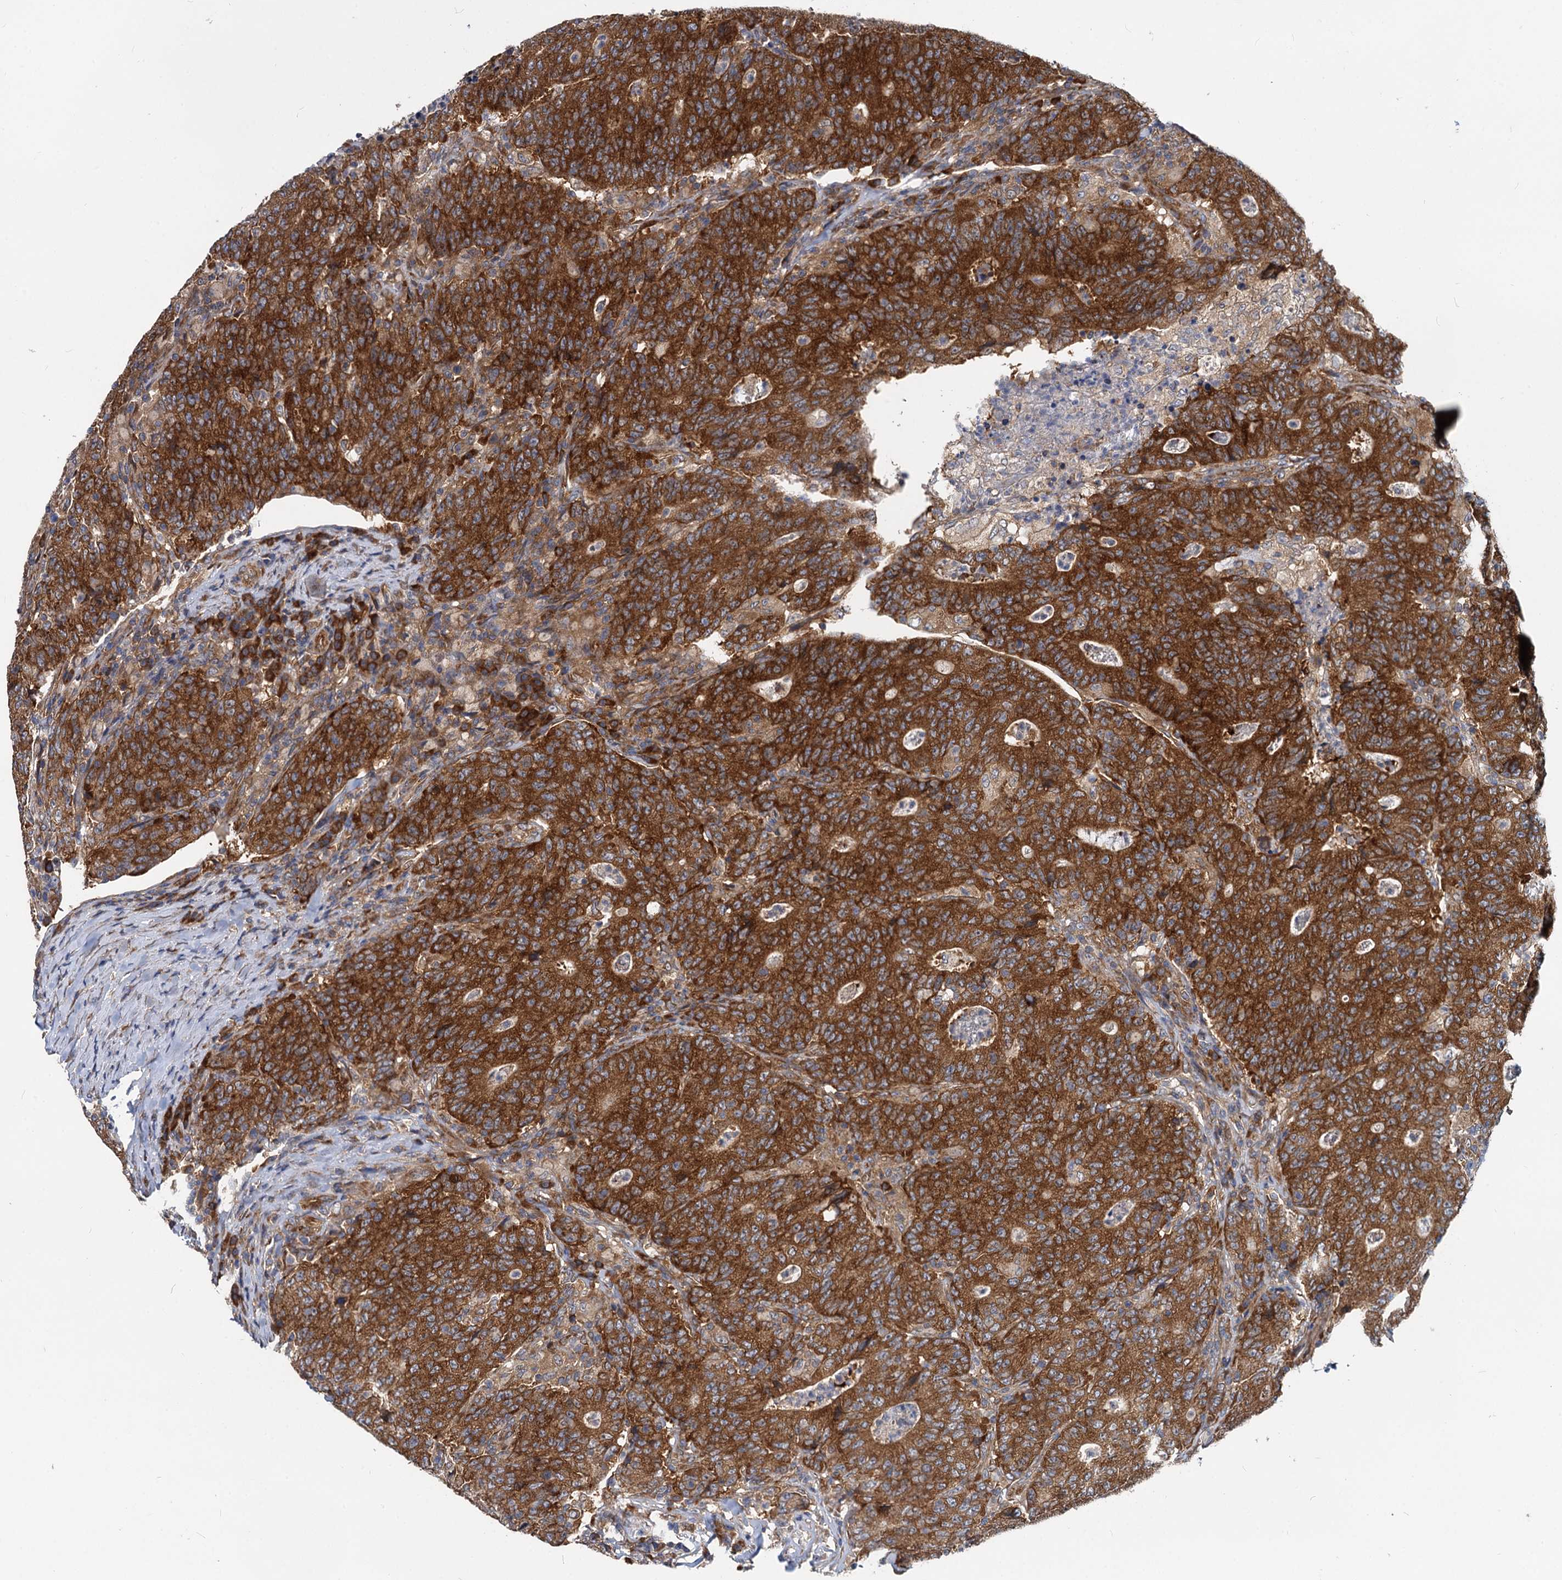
{"staining": {"intensity": "strong", "quantity": ">75%", "location": "cytoplasmic/membranous"}, "tissue": "colorectal cancer", "cell_type": "Tumor cells", "image_type": "cancer", "snomed": [{"axis": "morphology", "description": "Adenocarcinoma, NOS"}, {"axis": "topography", "description": "Colon"}], "caption": "An image of human adenocarcinoma (colorectal) stained for a protein displays strong cytoplasmic/membranous brown staining in tumor cells.", "gene": "EIF2B2", "patient": {"sex": "female", "age": 75}}